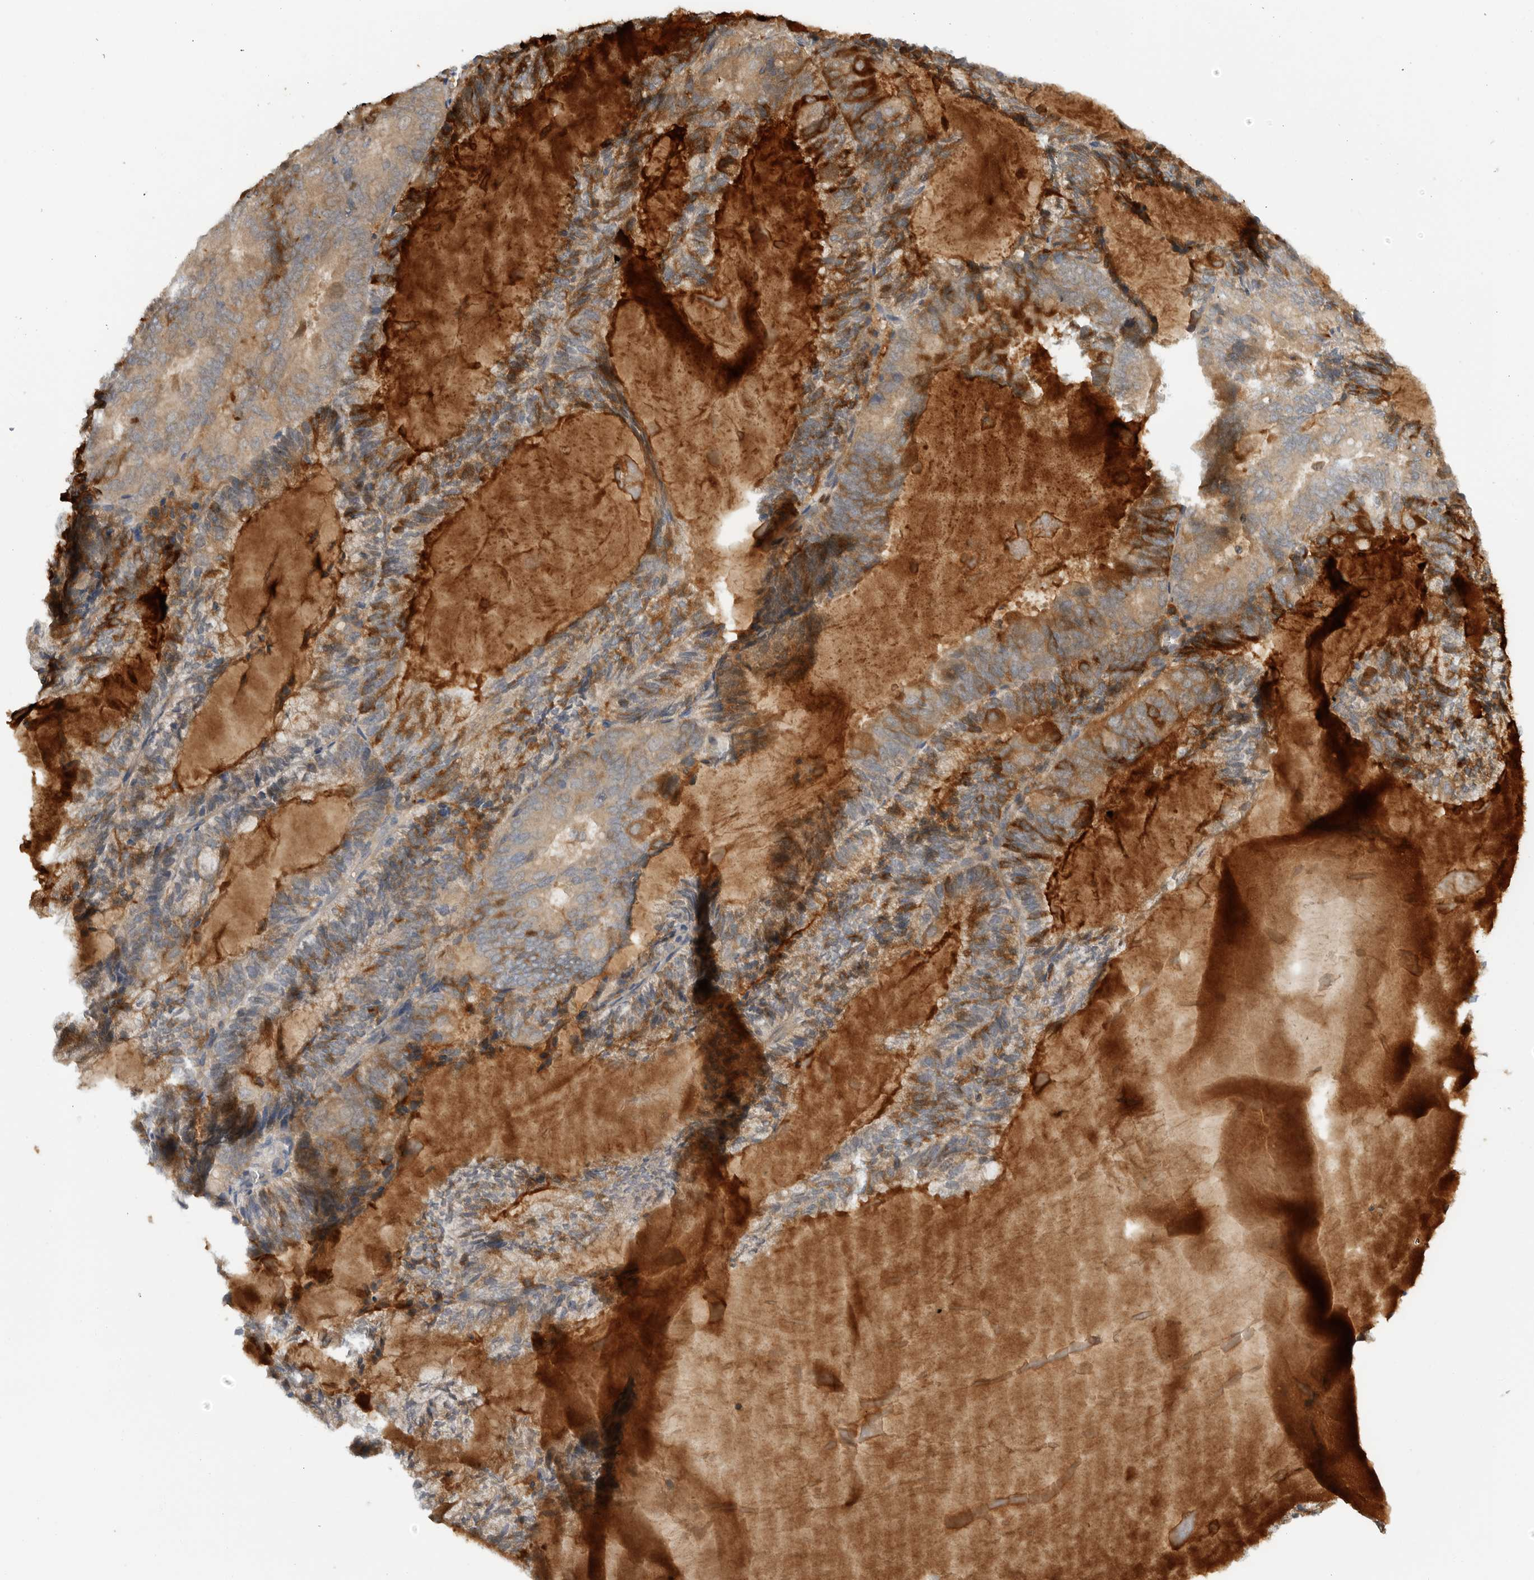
{"staining": {"intensity": "moderate", "quantity": "25%-75%", "location": "cytoplasmic/membranous"}, "tissue": "endometrial cancer", "cell_type": "Tumor cells", "image_type": "cancer", "snomed": [{"axis": "morphology", "description": "Adenocarcinoma, NOS"}, {"axis": "topography", "description": "Endometrium"}], "caption": "Endometrial cancer stained with a brown dye reveals moderate cytoplasmic/membranous positive expression in about 25%-75% of tumor cells.", "gene": "AASDHPPT", "patient": {"sex": "female", "age": 81}}